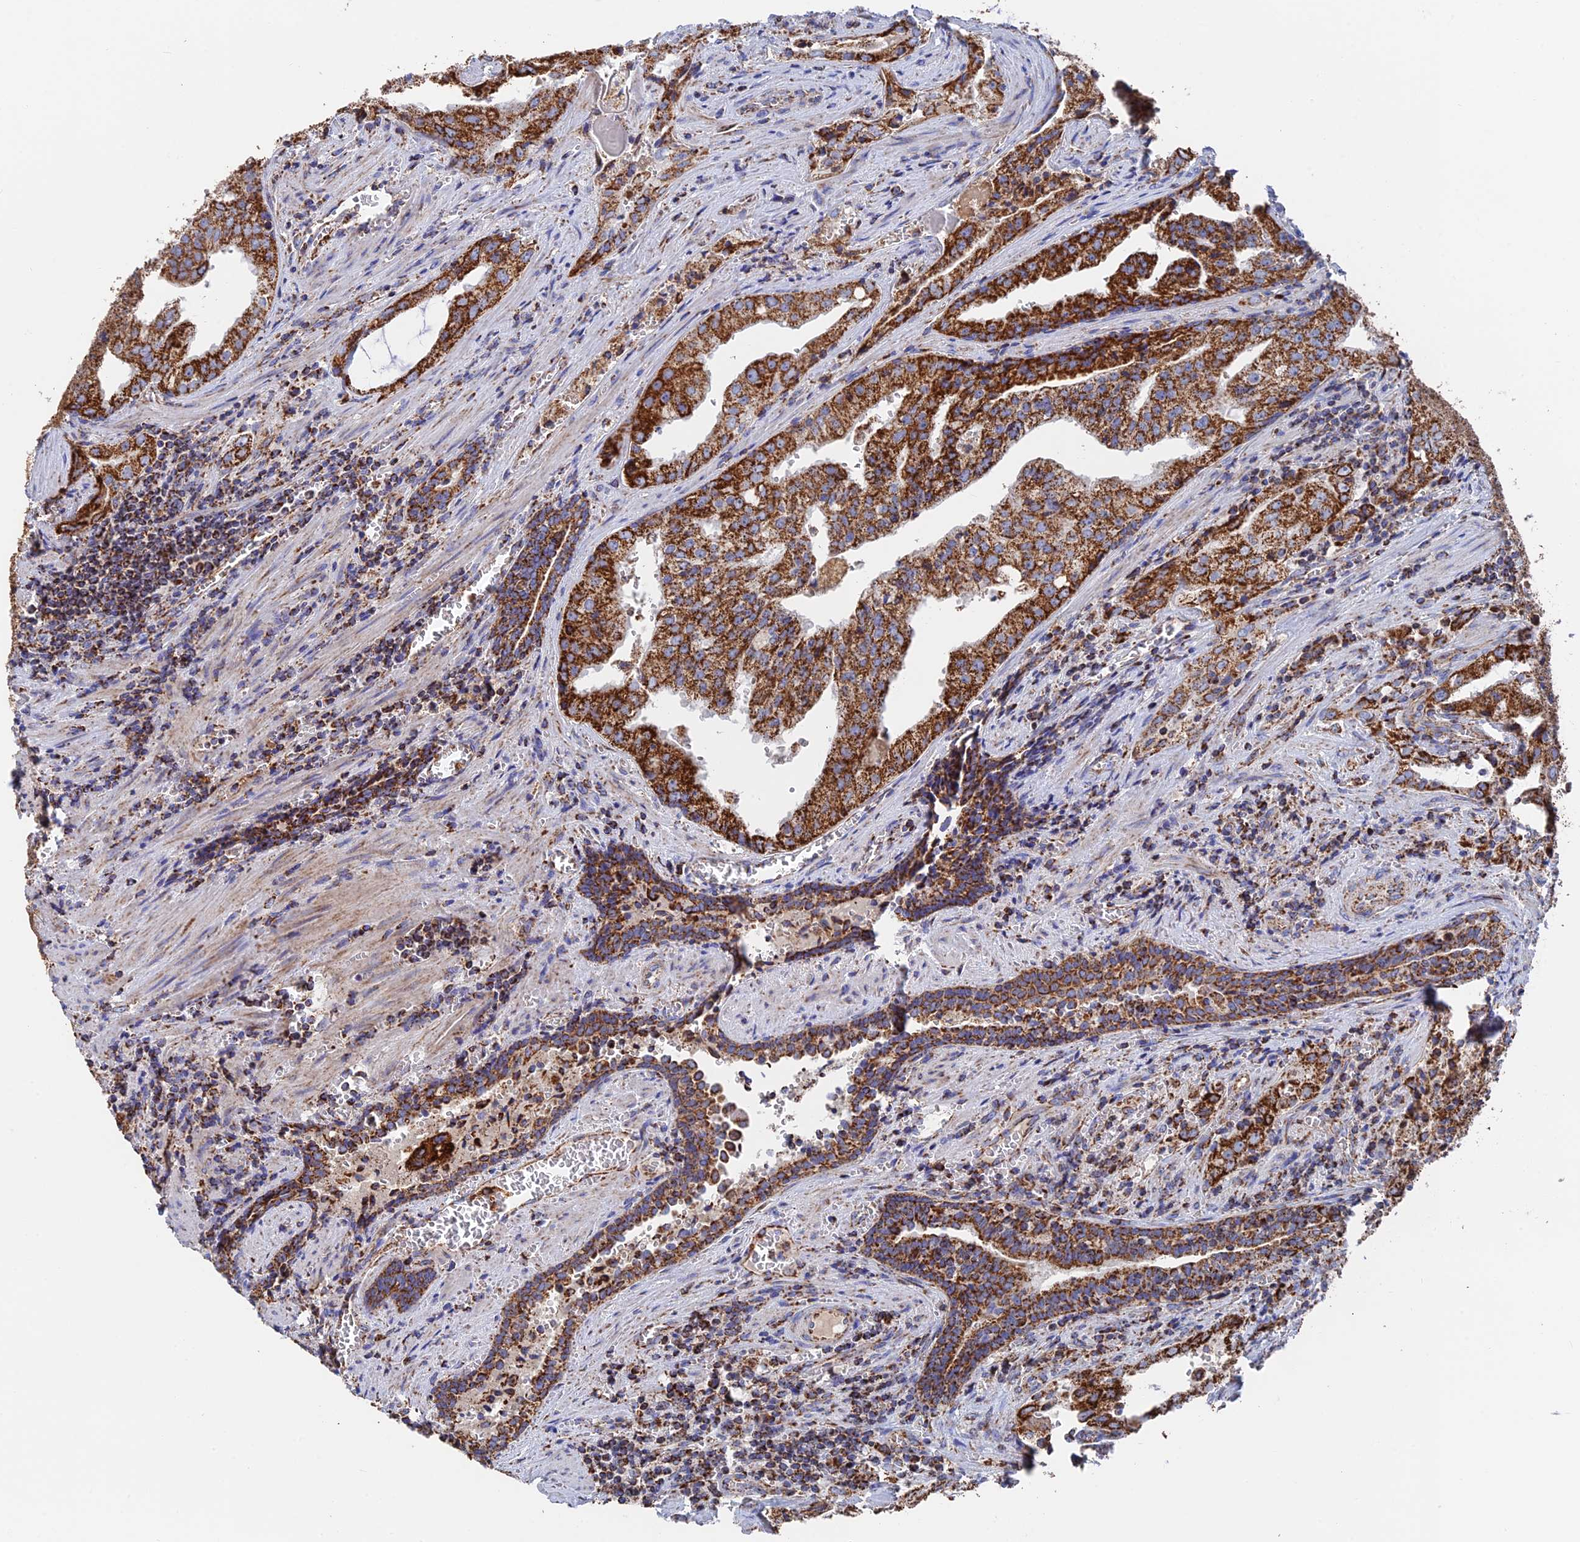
{"staining": {"intensity": "strong", "quantity": ">75%", "location": "cytoplasmic/membranous"}, "tissue": "prostate cancer", "cell_type": "Tumor cells", "image_type": "cancer", "snomed": [{"axis": "morphology", "description": "Adenocarcinoma, High grade"}, {"axis": "topography", "description": "Prostate"}], "caption": "Immunohistochemistry histopathology image of human prostate cancer (adenocarcinoma (high-grade)) stained for a protein (brown), which displays high levels of strong cytoplasmic/membranous positivity in approximately >75% of tumor cells.", "gene": "HAUS8", "patient": {"sex": "male", "age": 68}}